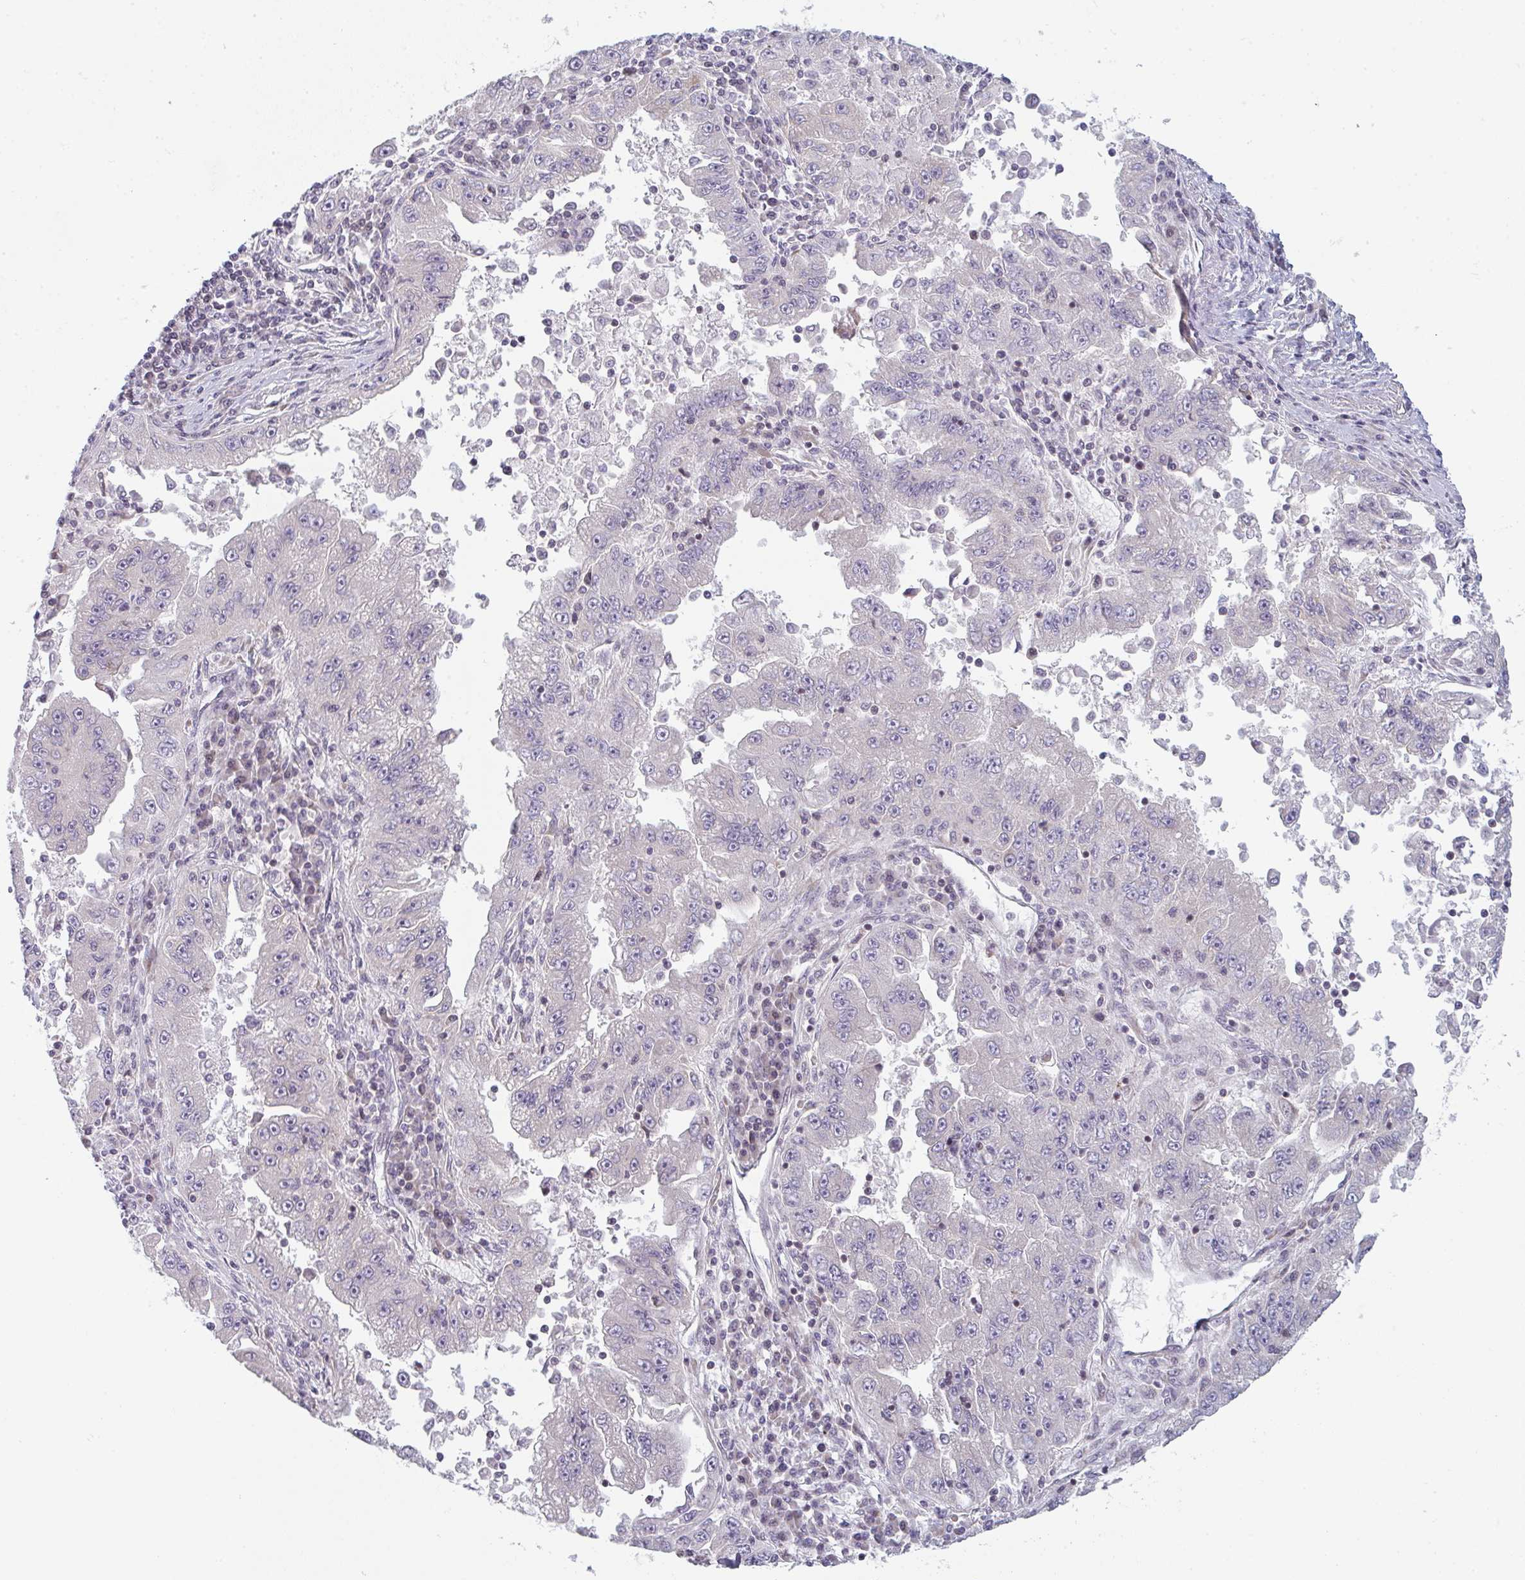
{"staining": {"intensity": "negative", "quantity": "none", "location": "none"}, "tissue": "lung cancer", "cell_type": "Tumor cells", "image_type": "cancer", "snomed": [{"axis": "morphology", "description": "Adenocarcinoma, NOS"}, {"axis": "morphology", "description": "Adenocarcinoma primary or metastatic"}, {"axis": "topography", "description": "Lung"}], "caption": "Immunohistochemistry of lung cancer (adenocarcinoma) displays no positivity in tumor cells.", "gene": "TMEM237", "patient": {"sex": "male", "age": 74}}